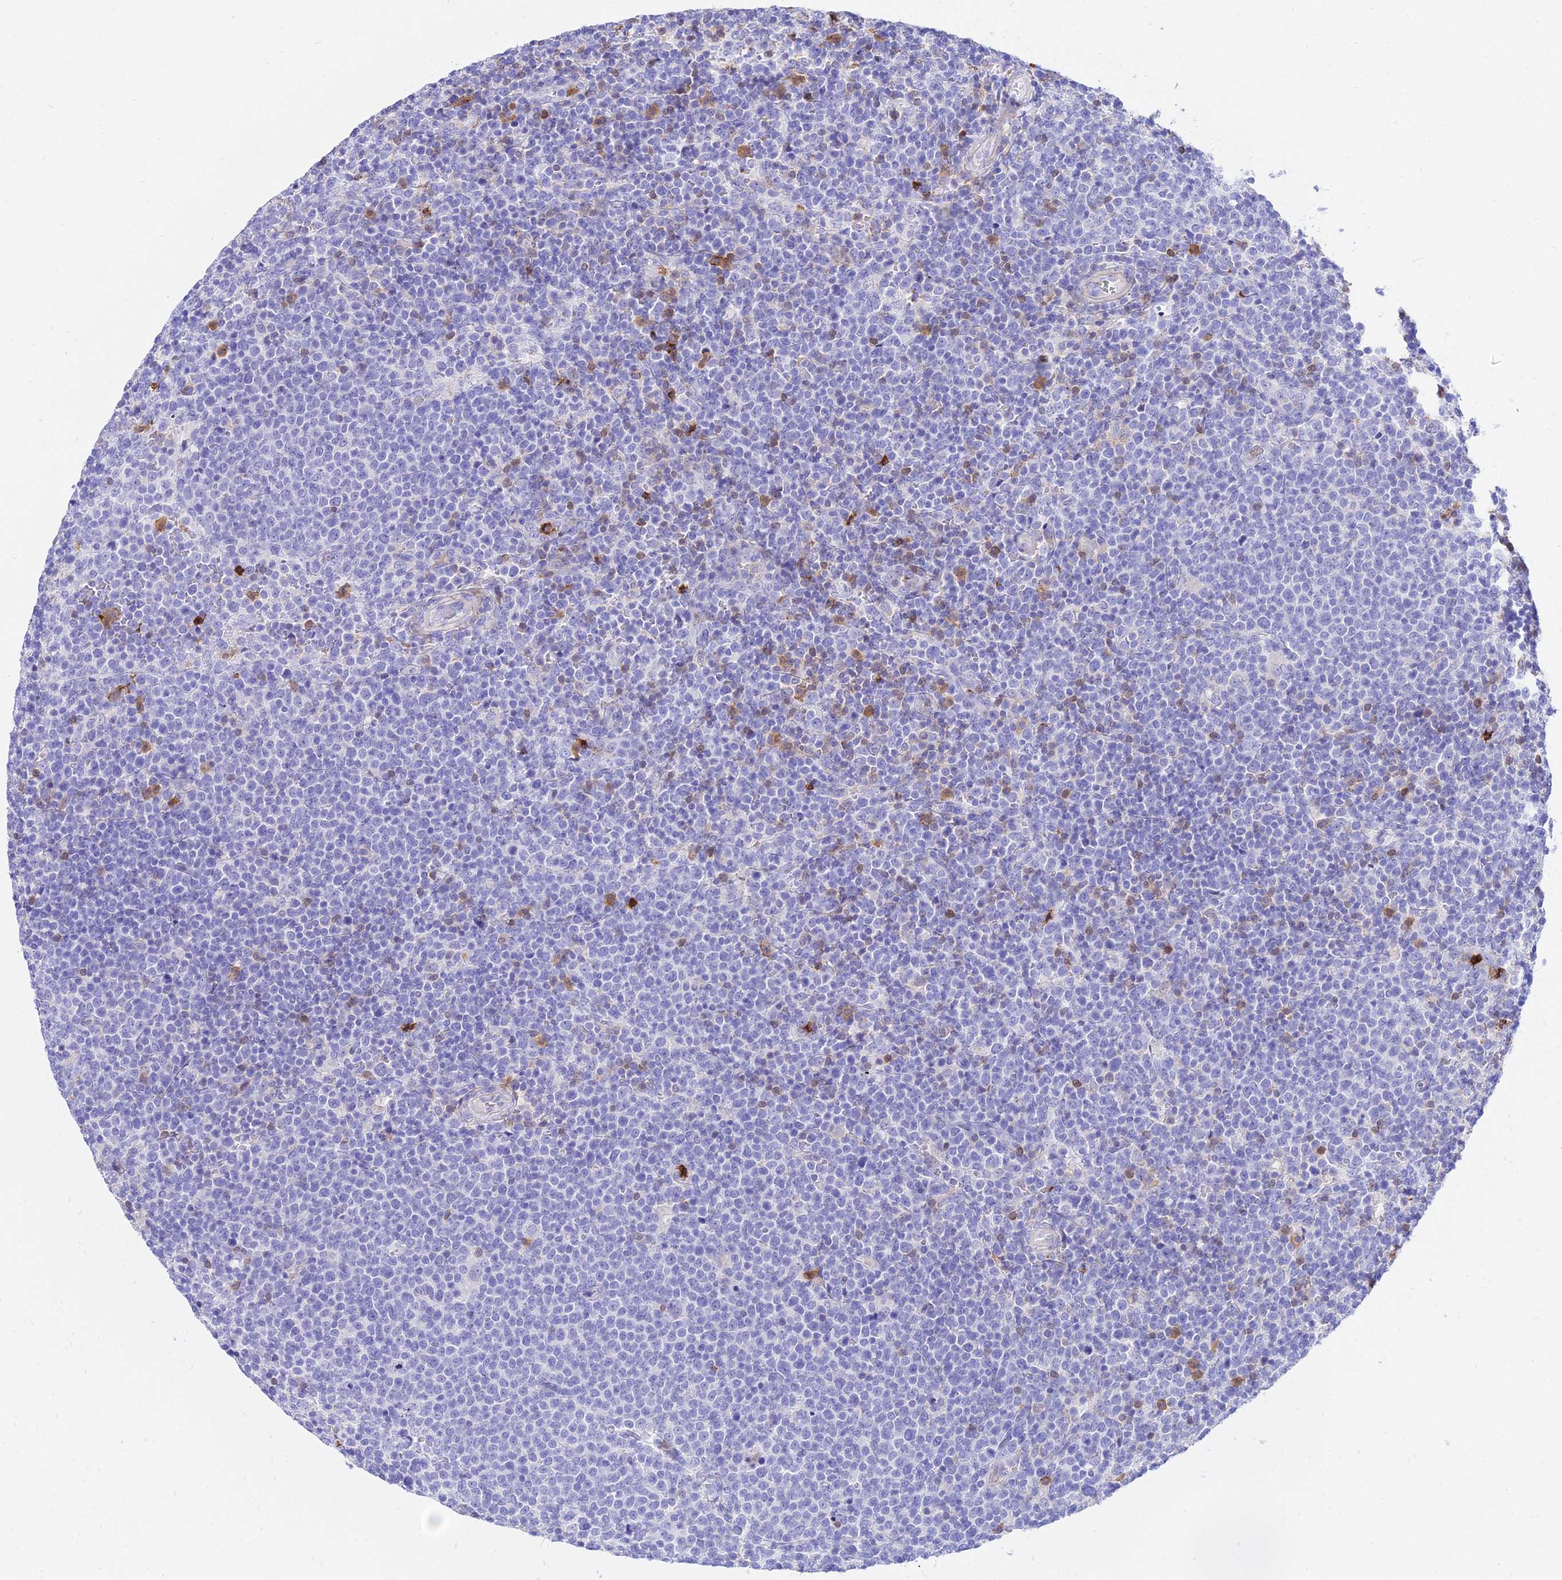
{"staining": {"intensity": "negative", "quantity": "none", "location": "none"}, "tissue": "lymphoma", "cell_type": "Tumor cells", "image_type": "cancer", "snomed": [{"axis": "morphology", "description": "Malignant lymphoma, non-Hodgkin's type, High grade"}, {"axis": "topography", "description": "Lymph node"}], "caption": "Photomicrograph shows no protein expression in tumor cells of malignant lymphoma, non-Hodgkin's type (high-grade) tissue. (DAB (3,3'-diaminobenzidine) IHC with hematoxylin counter stain).", "gene": "SREK1IP1", "patient": {"sex": "male", "age": 61}}